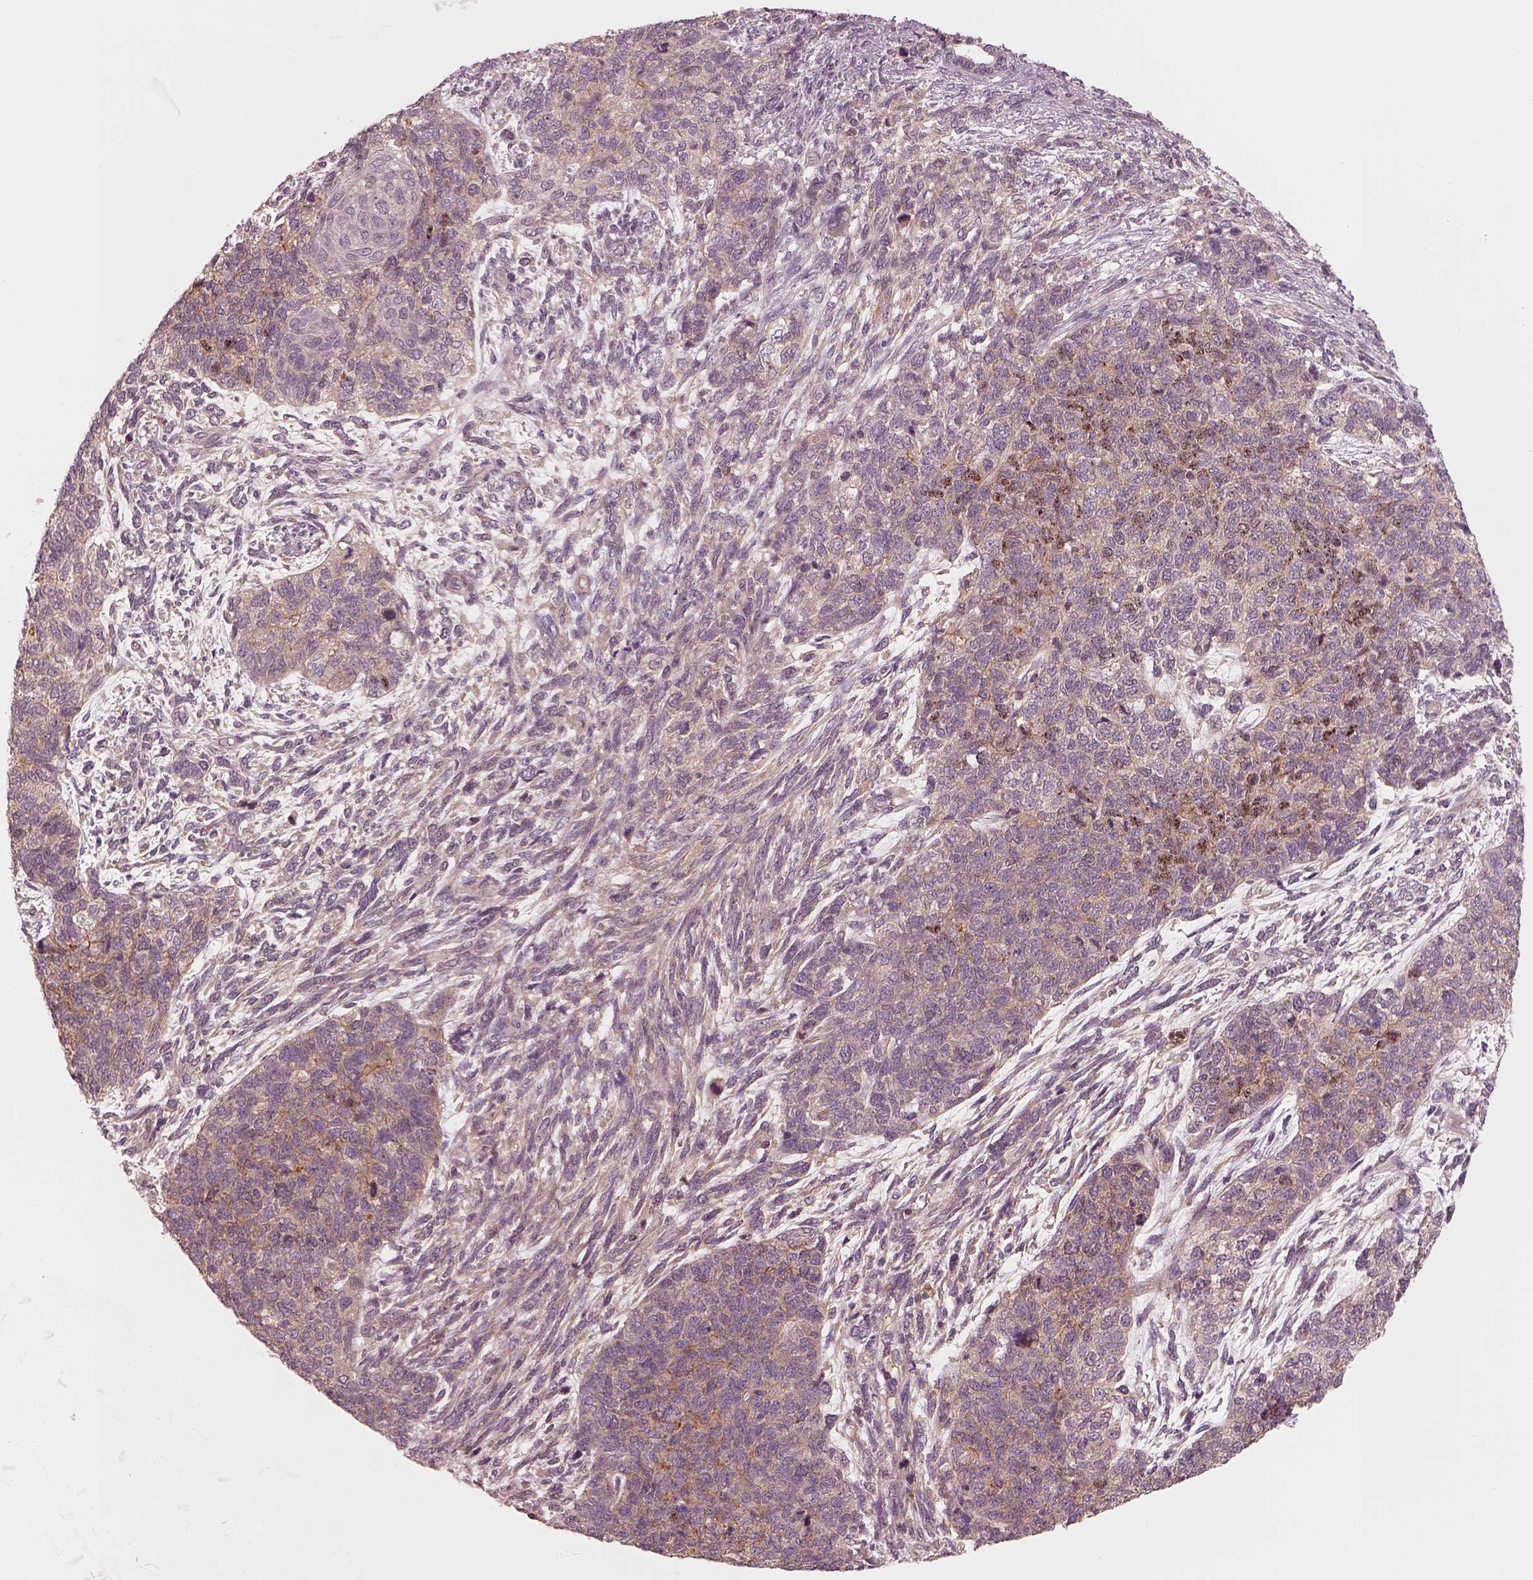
{"staining": {"intensity": "negative", "quantity": "none", "location": "none"}, "tissue": "cervical cancer", "cell_type": "Tumor cells", "image_type": "cancer", "snomed": [{"axis": "morphology", "description": "Squamous cell carcinoma, NOS"}, {"axis": "topography", "description": "Cervix"}], "caption": "The micrograph displays no staining of tumor cells in cervical squamous cell carcinoma. (DAB IHC visualized using brightfield microscopy, high magnification).", "gene": "FAM107B", "patient": {"sex": "female", "age": 63}}